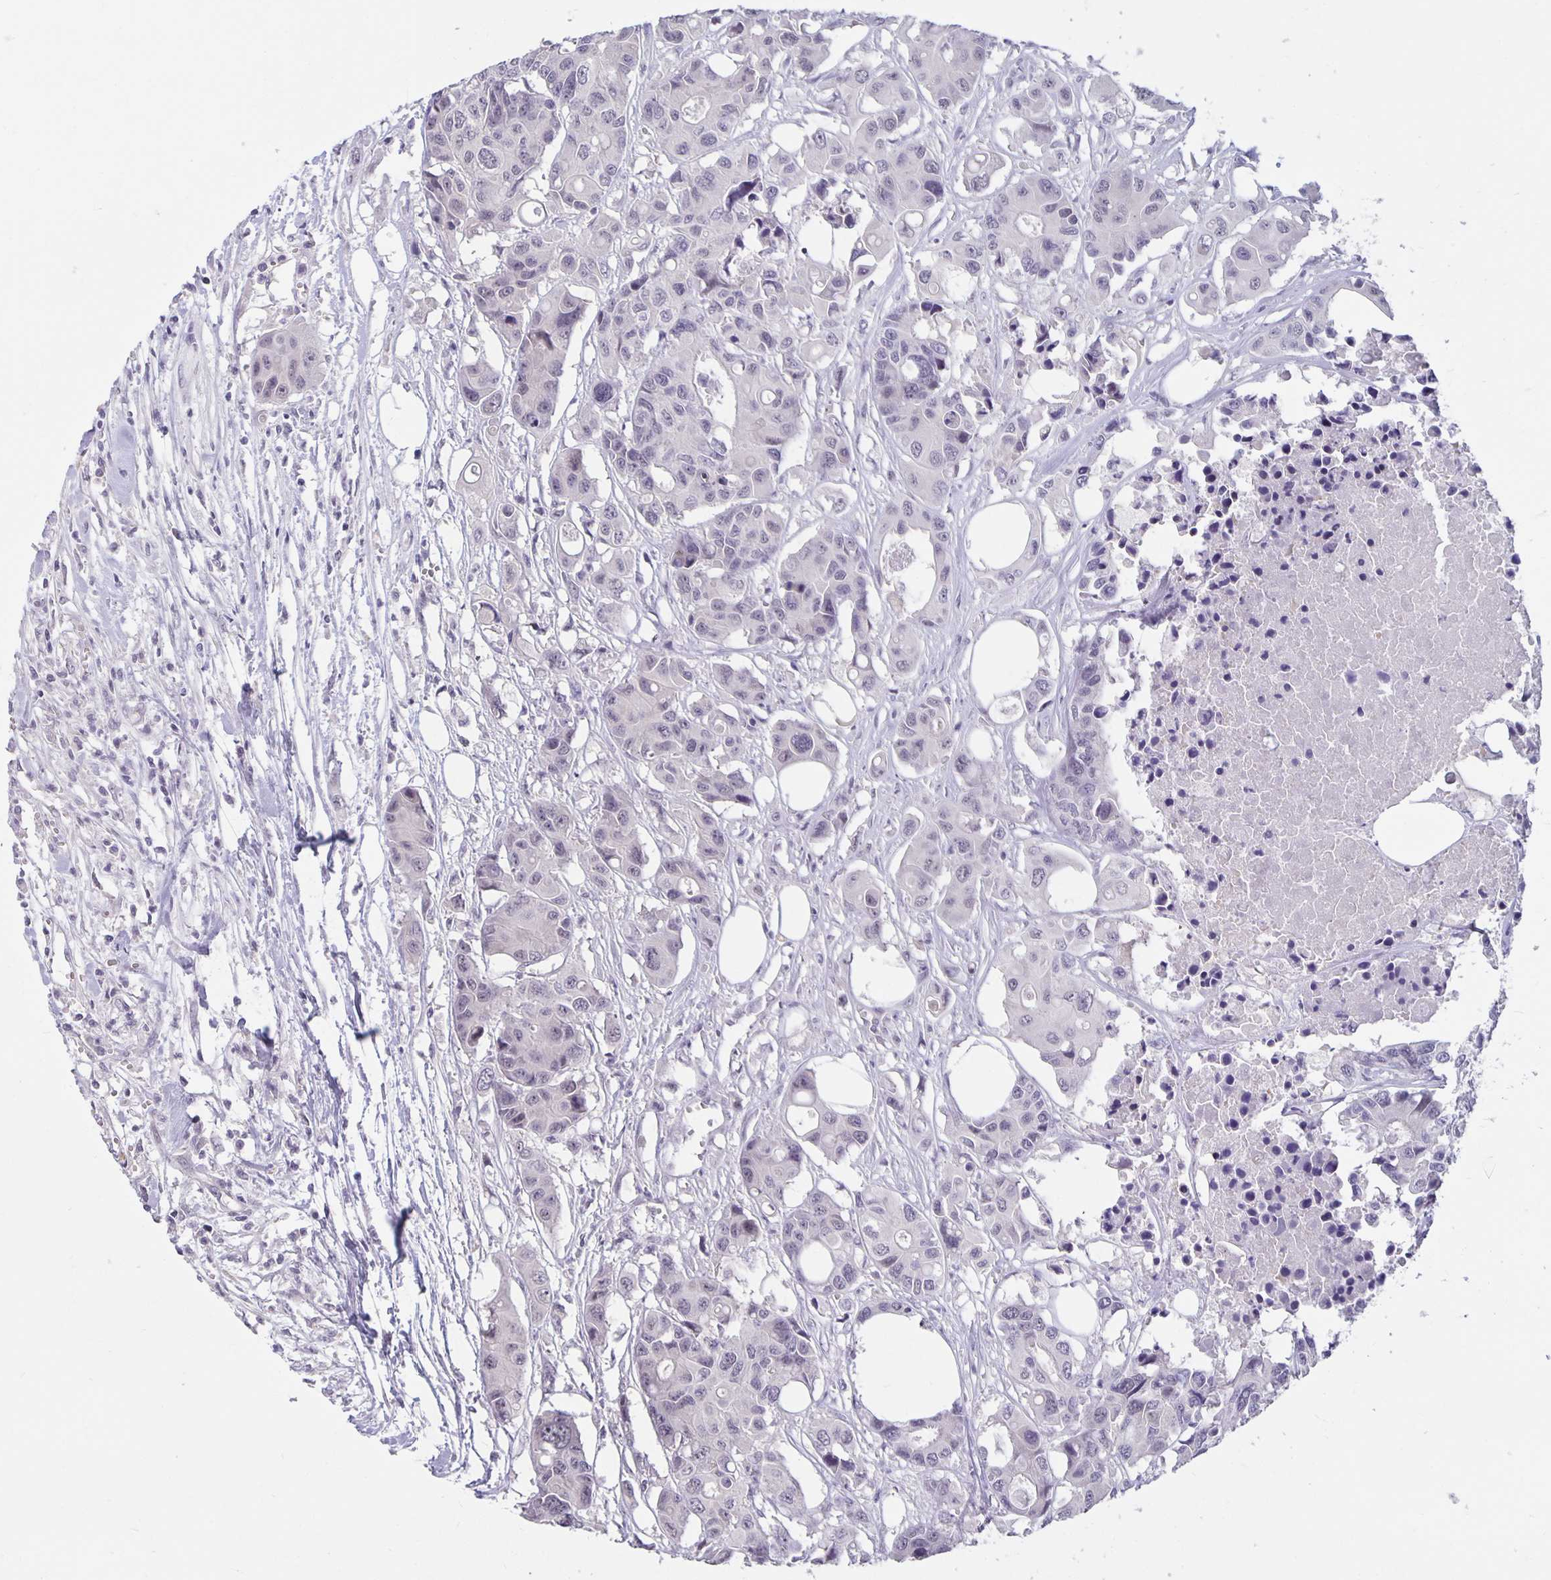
{"staining": {"intensity": "negative", "quantity": "none", "location": "none"}, "tissue": "colorectal cancer", "cell_type": "Tumor cells", "image_type": "cancer", "snomed": [{"axis": "morphology", "description": "Adenocarcinoma, NOS"}, {"axis": "topography", "description": "Colon"}], "caption": "Immunohistochemical staining of colorectal cancer shows no significant positivity in tumor cells.", "gene": "ARVCF", "patient": {"sex": "male", "age": 77}}